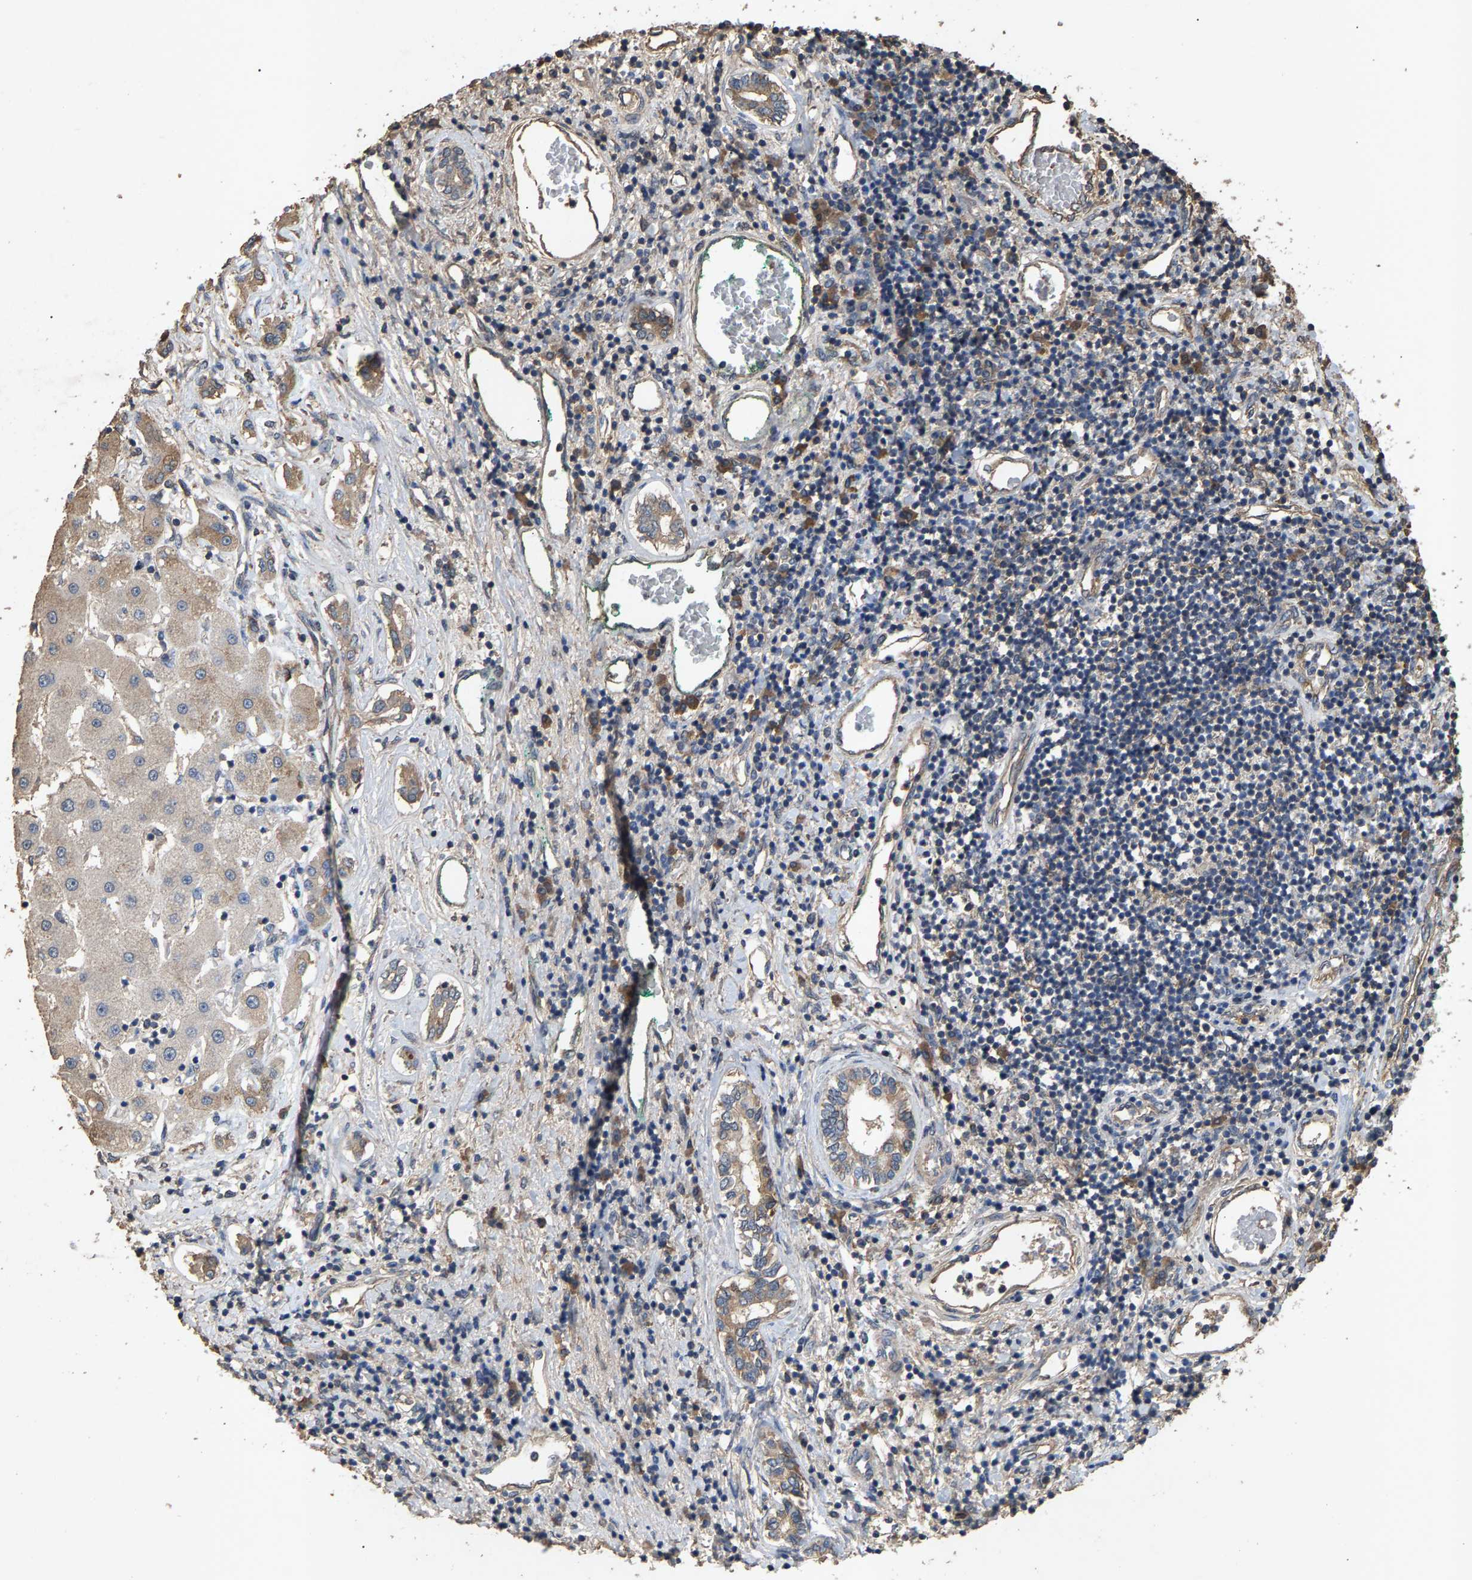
{"staining": {"intensity": "weak", "quantity": "<25%", "location": "cytoplasmic/membranous"}, "tissue": "liver cancer", "cell_type": "Tumor cells", "image_type": "cancer", "snomed": [{"axis": "morphology", "description": "Carcinoma, Hepatocellular, NOS"}, {"axis": "topography", "description": "Liver"}], "caption": "The image demonstrates no significant expression in tumor cells of liver cancer. (Stains: DAB (3,3'-diaminobenzidine) IHC with hematoxylin counter stain, Microscopy: brightfield microscopy at high magnification).", "gene": "HTRA3", "patient": {"sex": "male", "age": 65}}